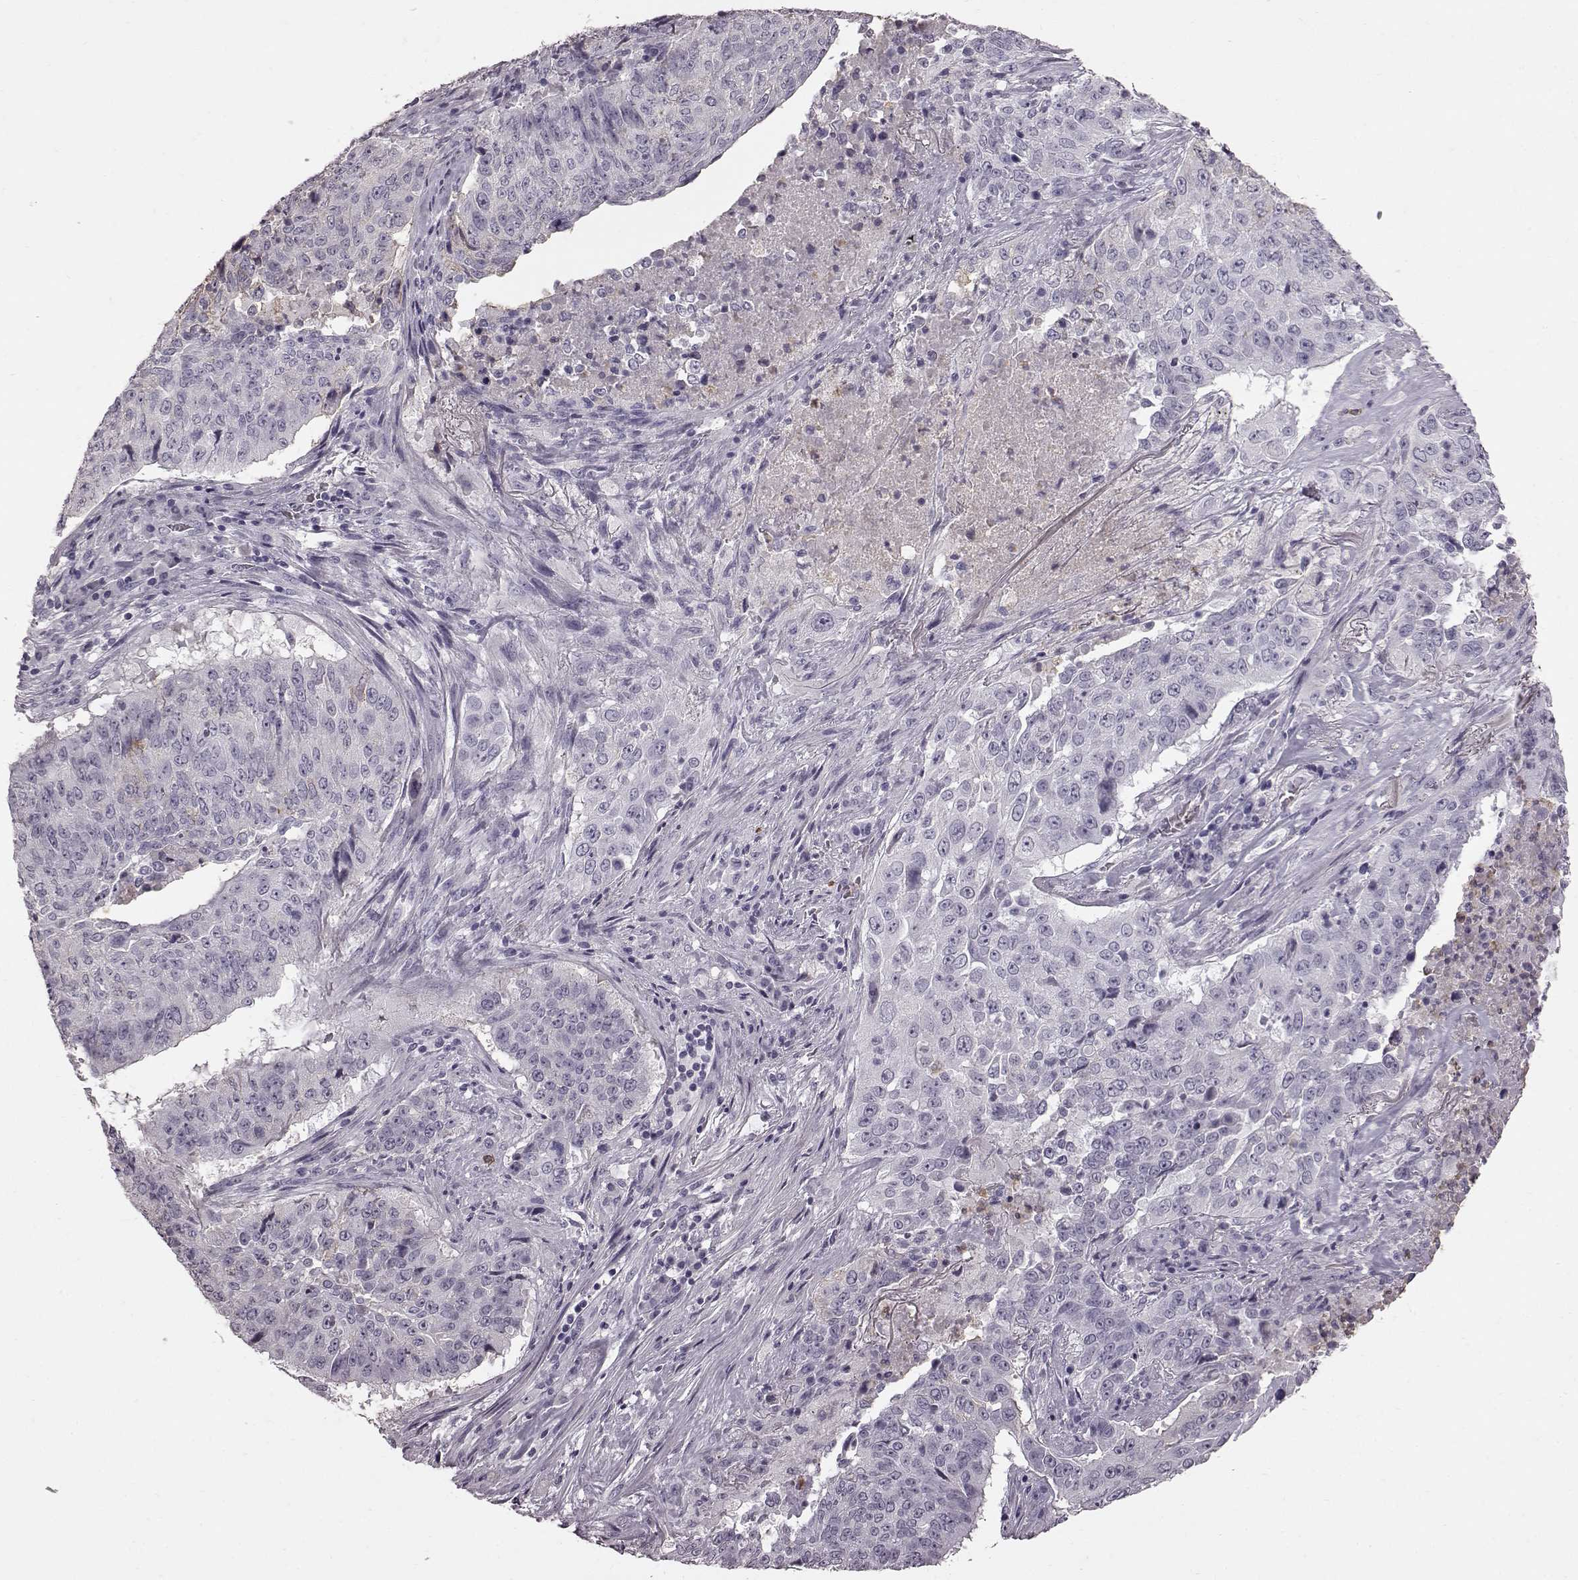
{"staining": {"intensity": "negative", "quantity": "none", "location": "none"}, "tissue": "lung cancer", "cell_type": "Tumor cells", "image_type": "cancer", "snomed": [{"axis": "morphology", "description": "Normal tissue, NOS"}, {"axis": "morphology", "description": "Squamous cell carcinoma, NOS"}, {"axis": "topography", "description": "Bronchus"}, {"axis": "topography", "description": "Lung"}], "caption": "Lung cancer (squamous cell carcinoma) was stained to show a protein in brown. There is no significant staining in tumor cells.", "gene": "FUT4", "patient": {"sex": "male", "age": 64}}